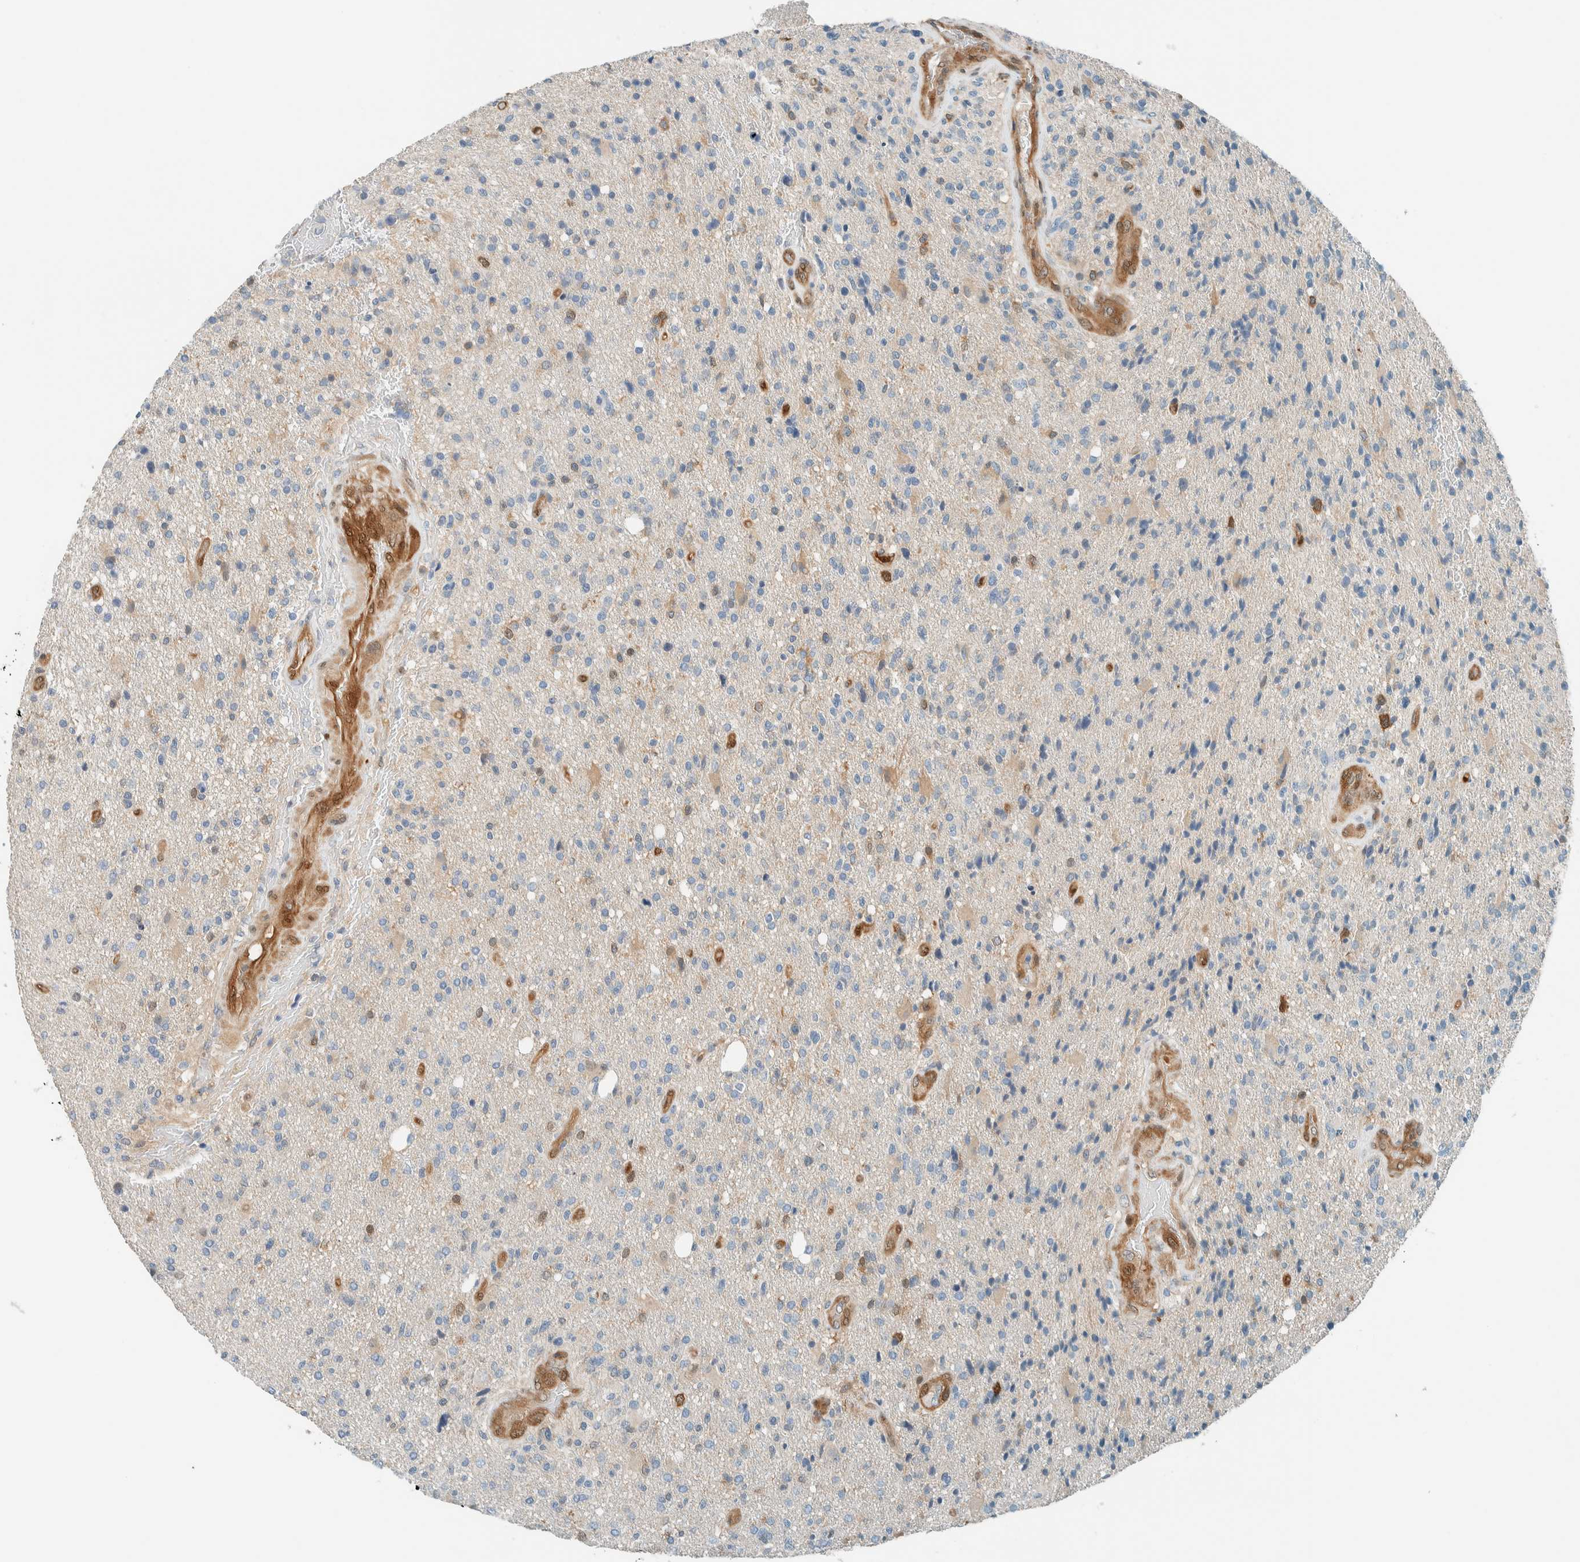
{"staining": {"intensity": "negative", "quantity": "none", "location": "none"}, "tissue": "glioma", "cell_type": "Tumor cells", "image_type": "cancer", "snomed": [{"axis": "morphology", "description": "Glioma, malignant, High grade"}, {"axis": "topography", "description": "Brain"}], "caption": "Photomicrograph shows no significant protein staining in tumor cells of malignant glioma (high-grade).", "gene": "NXN", "patient": {"sex": "male", "age": 72}}